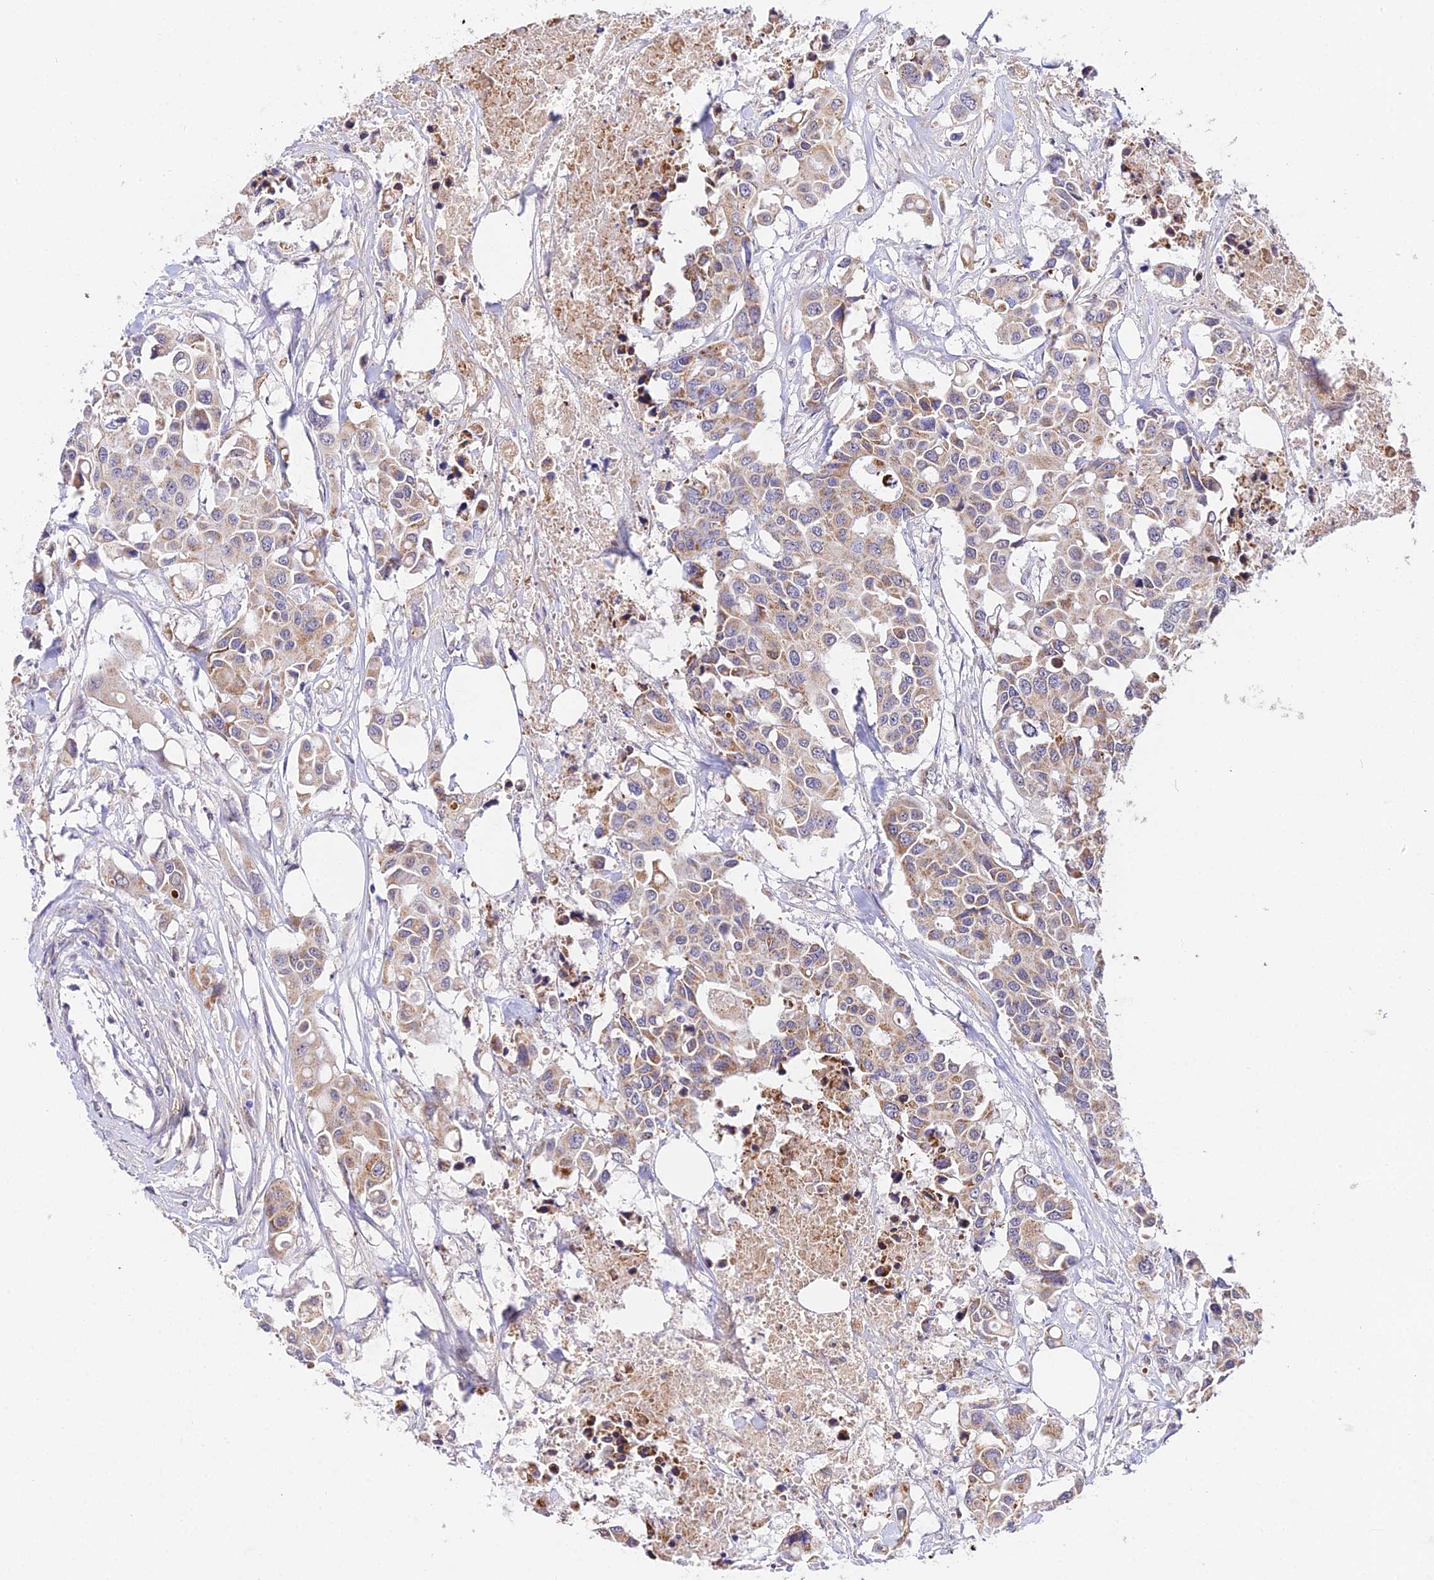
{"staining": {"intensity": "moderate", "quantity": ">75%", "location": "cytoplasmic/membranous"}, "tissue": "colorectal cancer", "cell_type": "Tumor cells", "image_type": "cancer", "snomed": [{"axis": "morphology", "description": "Adenocarcinoma, NOS"}, {"axis": "topography", "description": "Colon"}], "caption": "About >75% of tumor cells in human colorectal adenocarcinoma display moderate cytoplasmic/membranous protein positivity as visualized by brown immunohistochemical staining.", "gene": "WDR5B", "patient": {"sex": "male", "age": 77}}